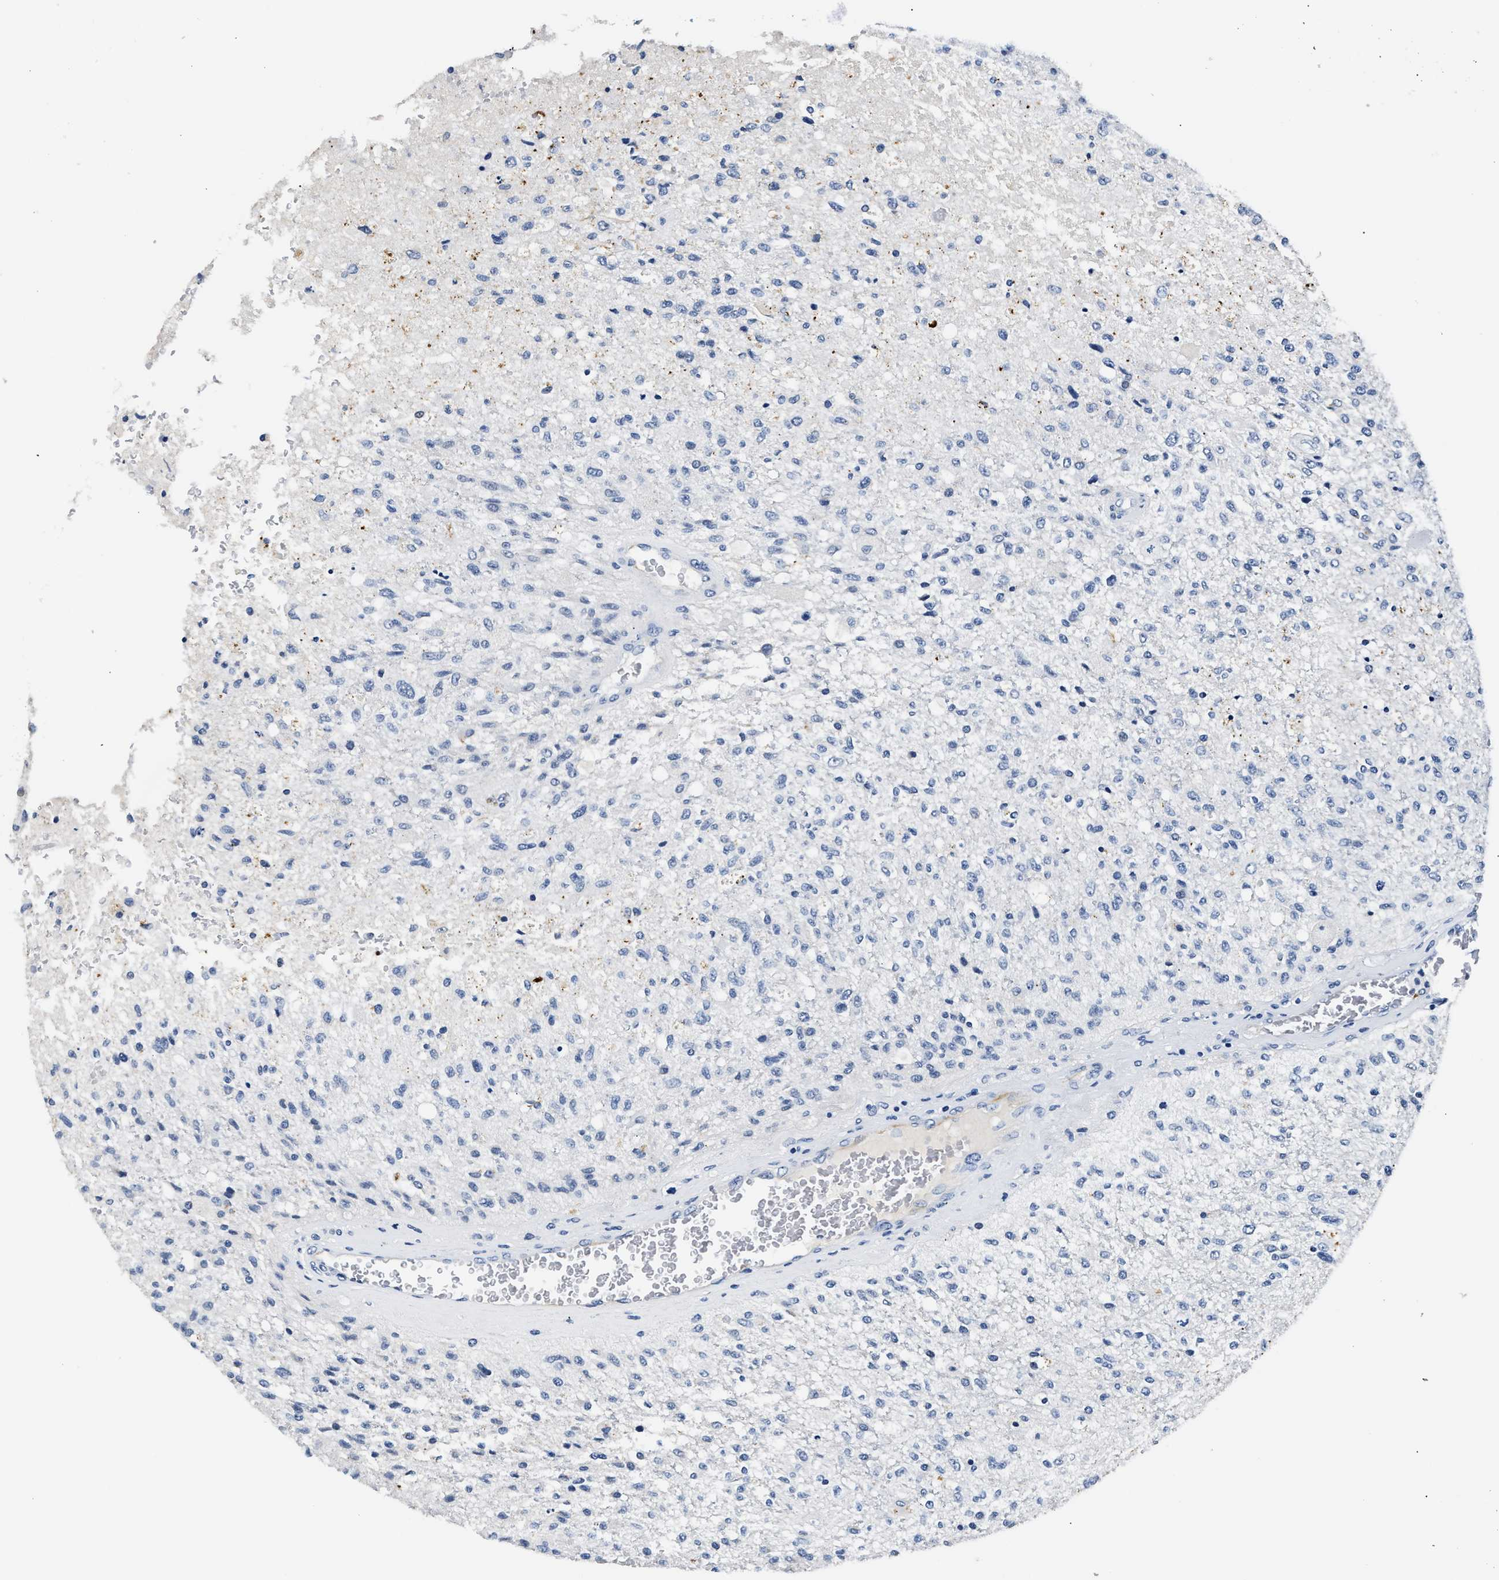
{"staining": {"intensity": "negative", "quantity": "none", "location": "none"}, "tissue": "glioma", "cell_type": "Tumor cells", "image_type": "cancer", "snomed": [{"axis": "morphology", "description": "Normal tissue, NOS"}, {"axis": "morphology", "description": "Glioma, malignant, High grade"}, {"axis": "topography", "description": "Cerebral cortex"}], "caption": "There is no significant positivity in tumor cells of glioma.", "gene": "MED22", "patient": {"sex": "male", "age": 77}}